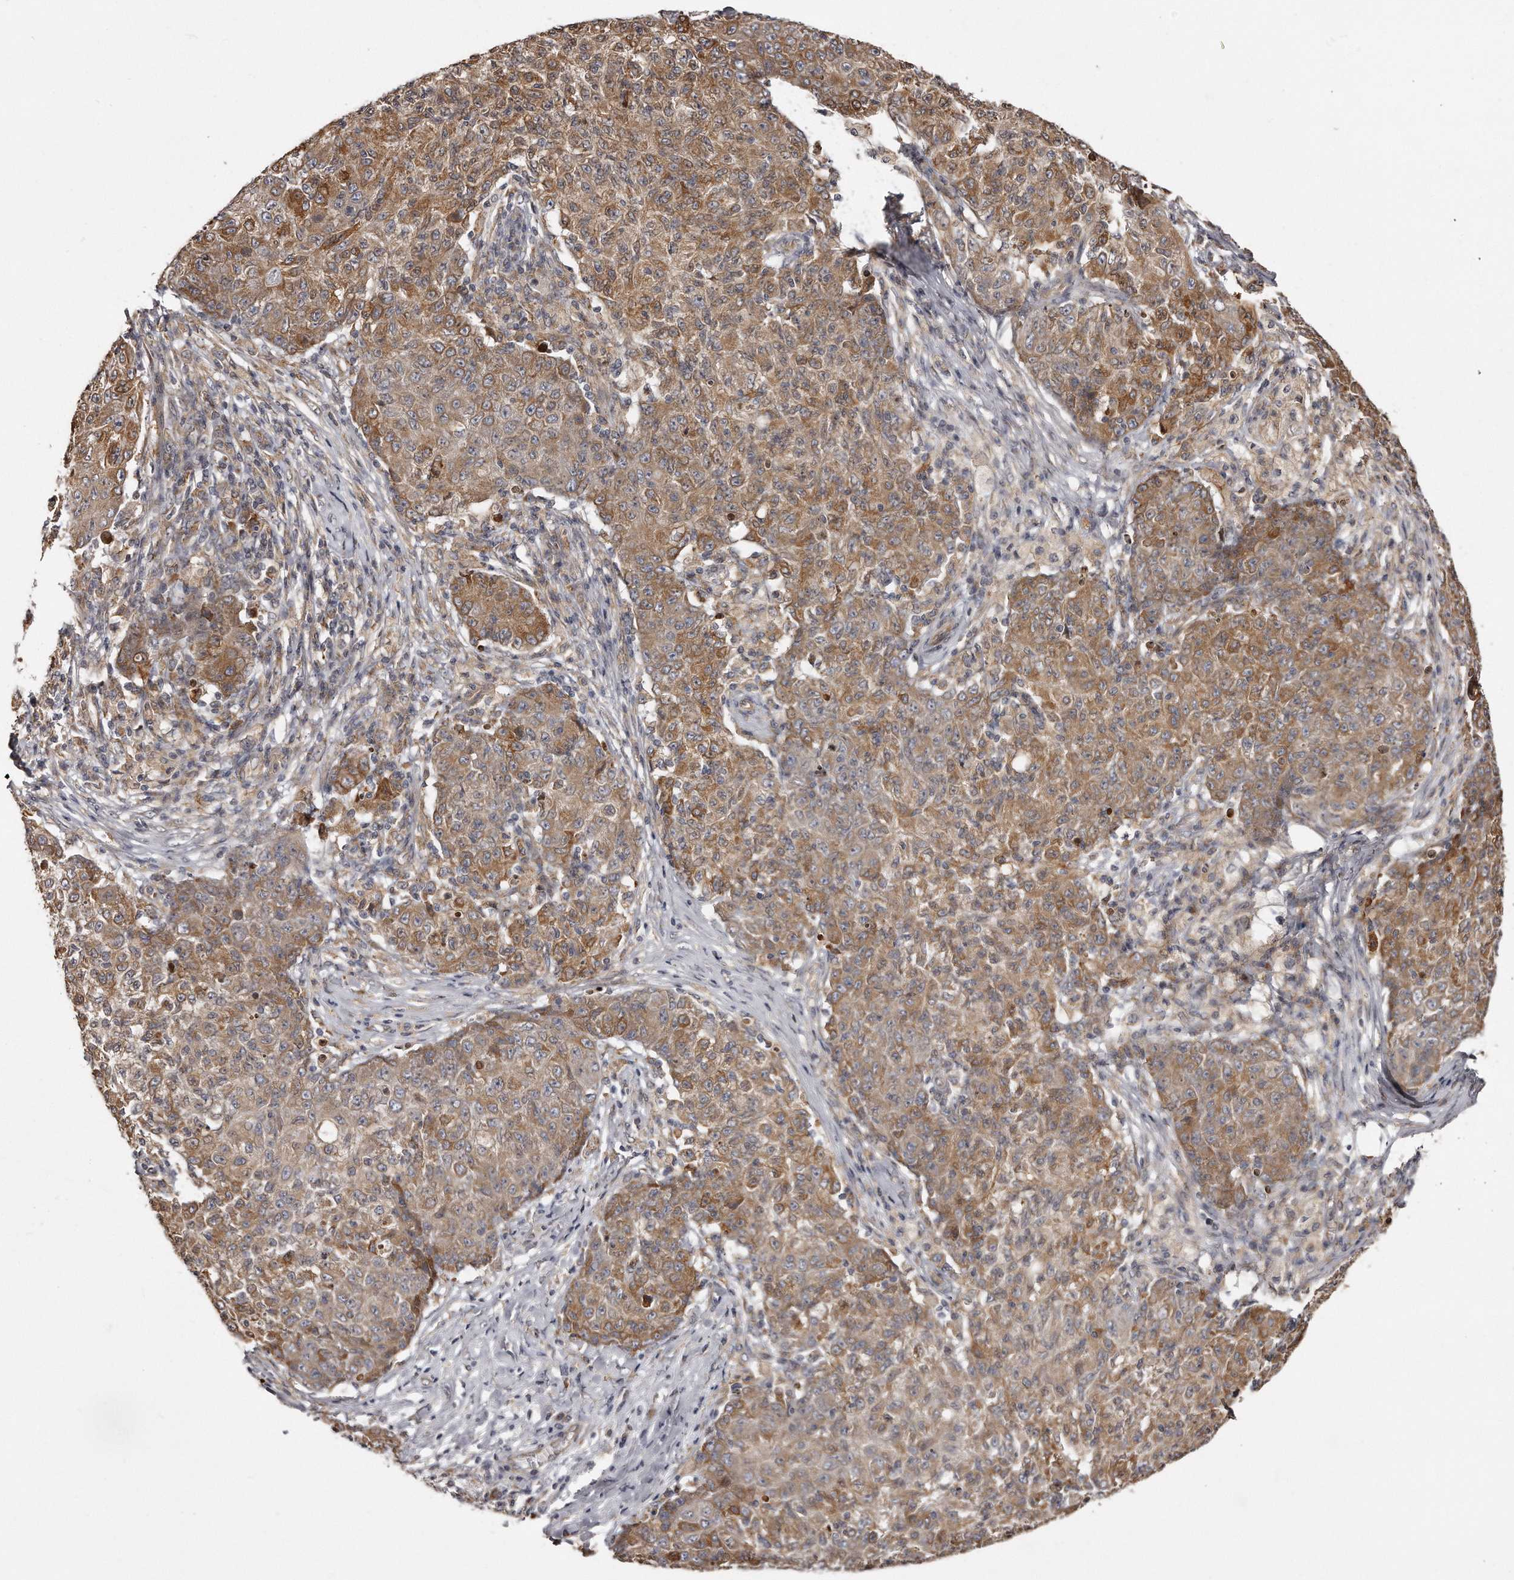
{"staining": {"intensity": "moderate", "quantity": ">75%", "location": "cytoplasmic/membranous"}, "tissue": "ovarian cancer", "cell_type": "Tumor cells", "image_type": "cancer", "snomed": [{"axis": "morphology", "description": "Carcinoma, endometroid"}, {"axis": "topography", "description": "Ovary"}], "caption": "Approximately >75% of tumor cells in ovarian cancer (endometroid carcinoma) reveal moderate cytoplasmic/membranous protein staining as visualized by brown immunohistochemical staining.", "gene": "TRAPPC14", "patient": {"sex": "female", "age": 42}}